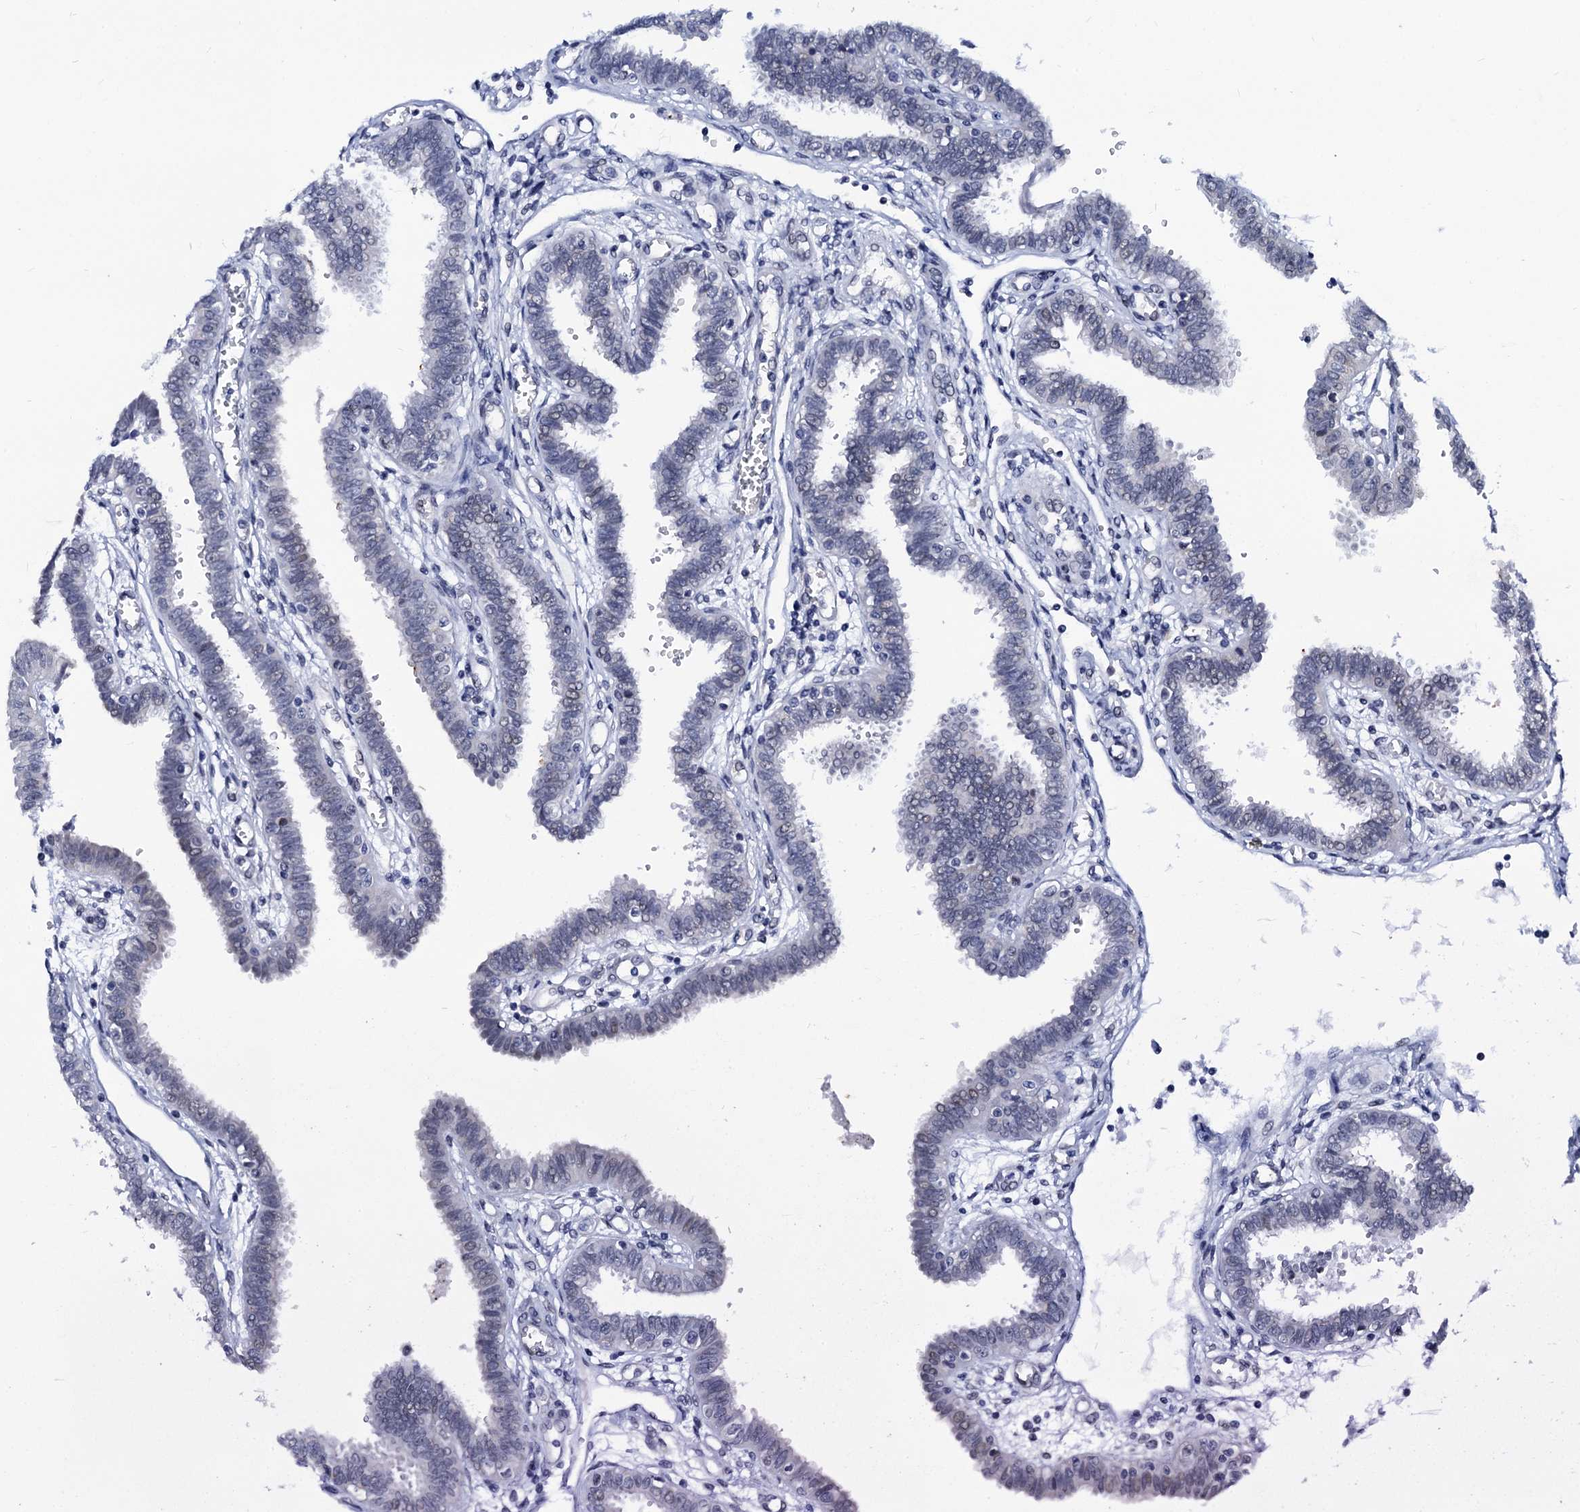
{"staining": {"intensity": "weak", "quantity": "<25%", "location": "nuclear"}, "tissue": "fallopian tube", "cell_type": "Glandular cells", "image_type": "normal", "snomed": [{"axis": "morphology", "description": "Normal tissue, NOS"}, {"axis": "topography", "description": "Fallopian tube"}], "caption": "DAB (3,3'-diaminobenzidine) immunohistochemical staining of normal human fallopian tube reveals no significant positivity in glandular cells. Nuclei are stained in blue.", "gene": "C16orf87", "patient": {"sex": "female", "age": 32}}